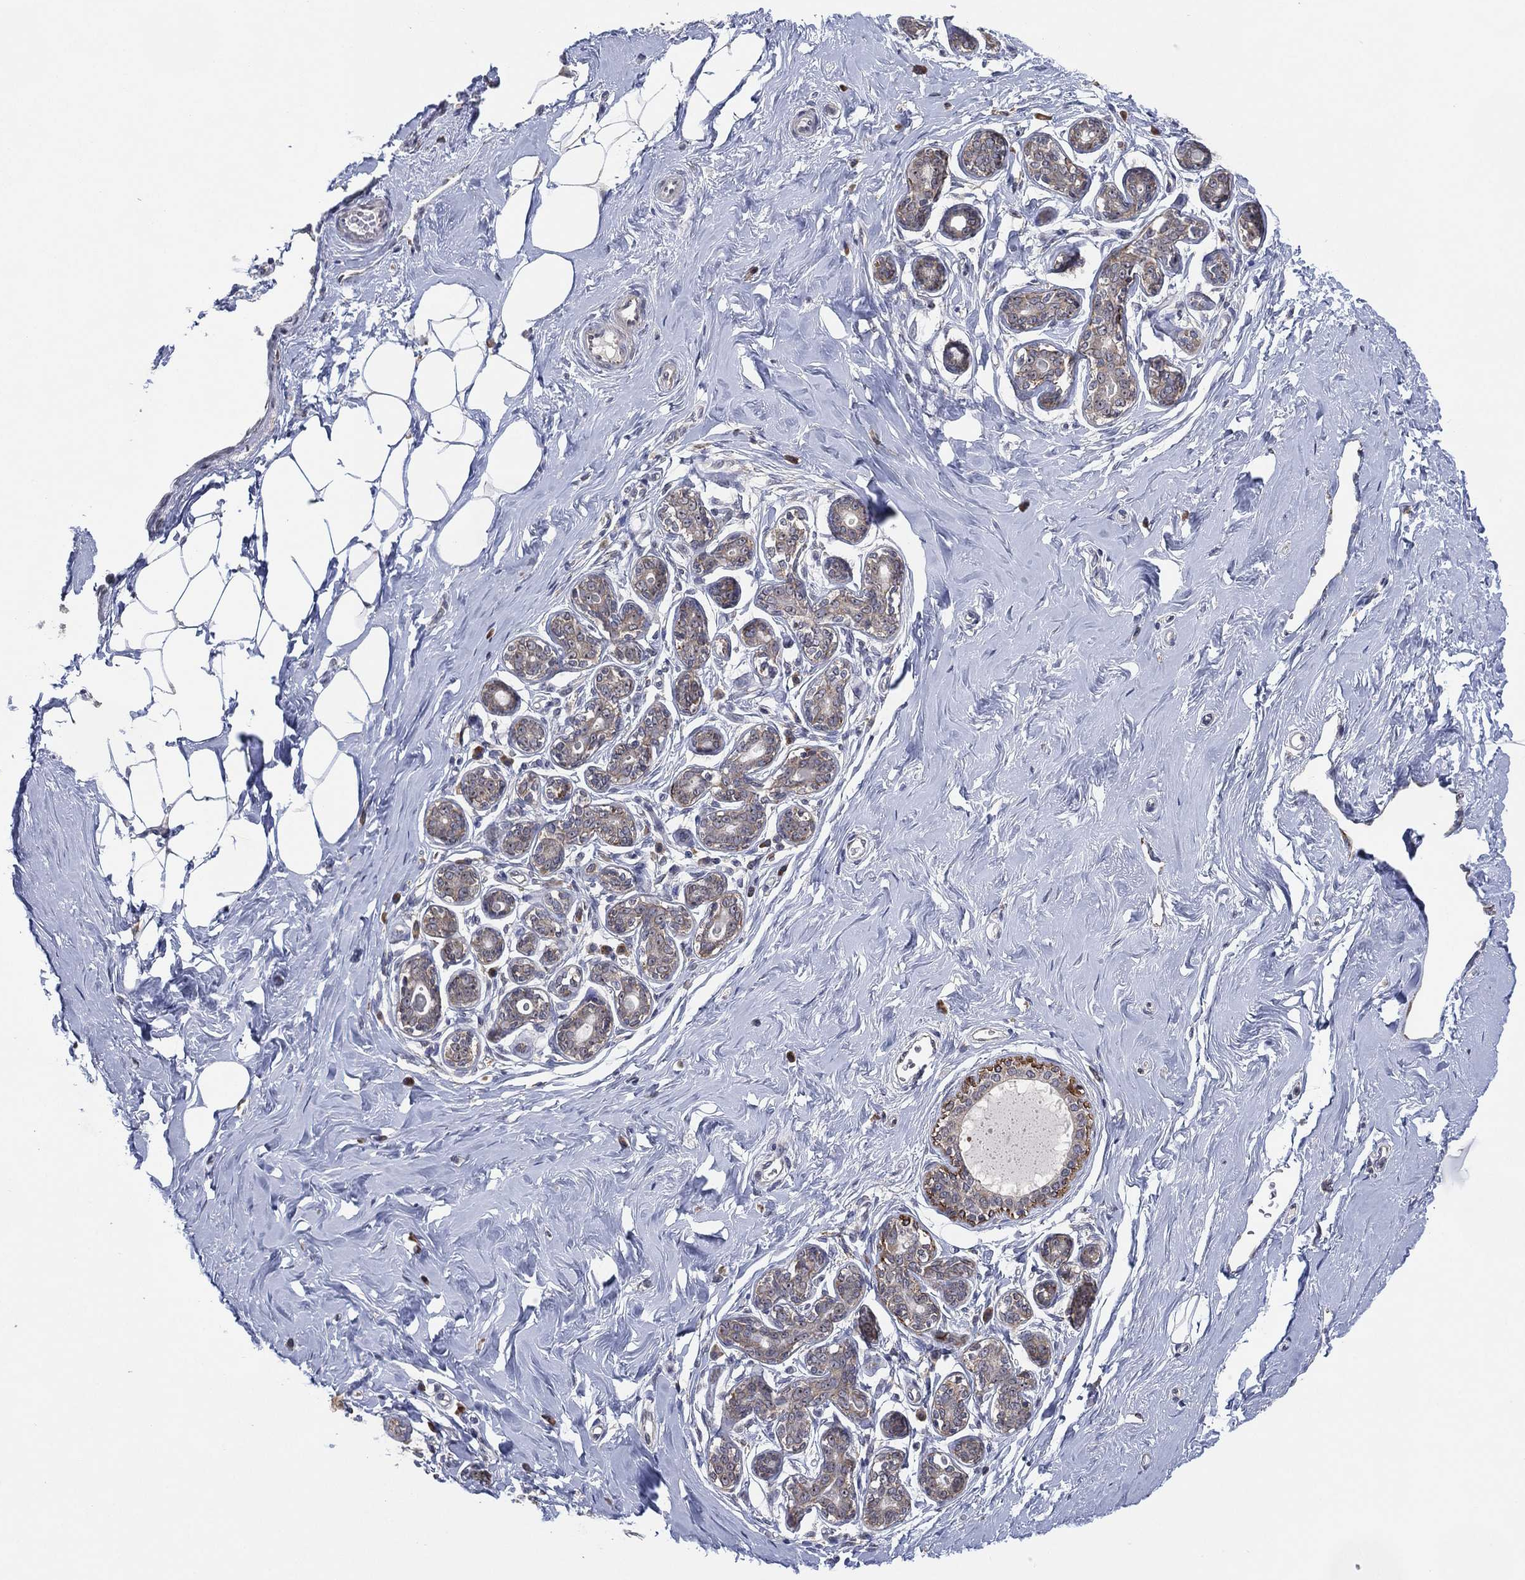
{"staining": {"intensity": "negative", "quantity": "none", "location": "none"}, "tissue": "breast", "cell_type": "Adipocytes", "image_type": "normal", "snomed": [{"axis": "morphology", "description": "Normal tissue, NOS"}, {"axis": "topography", "description": "Skin"}, {"axis": "topography", "description": "Breast"}], "caption": "IHC micrograph of benign breast stained for a protein (brown), which exhibits no expression in adipocytes.", "gene": "FAM104A", "patient": {"sex": "female", "age": 43}}